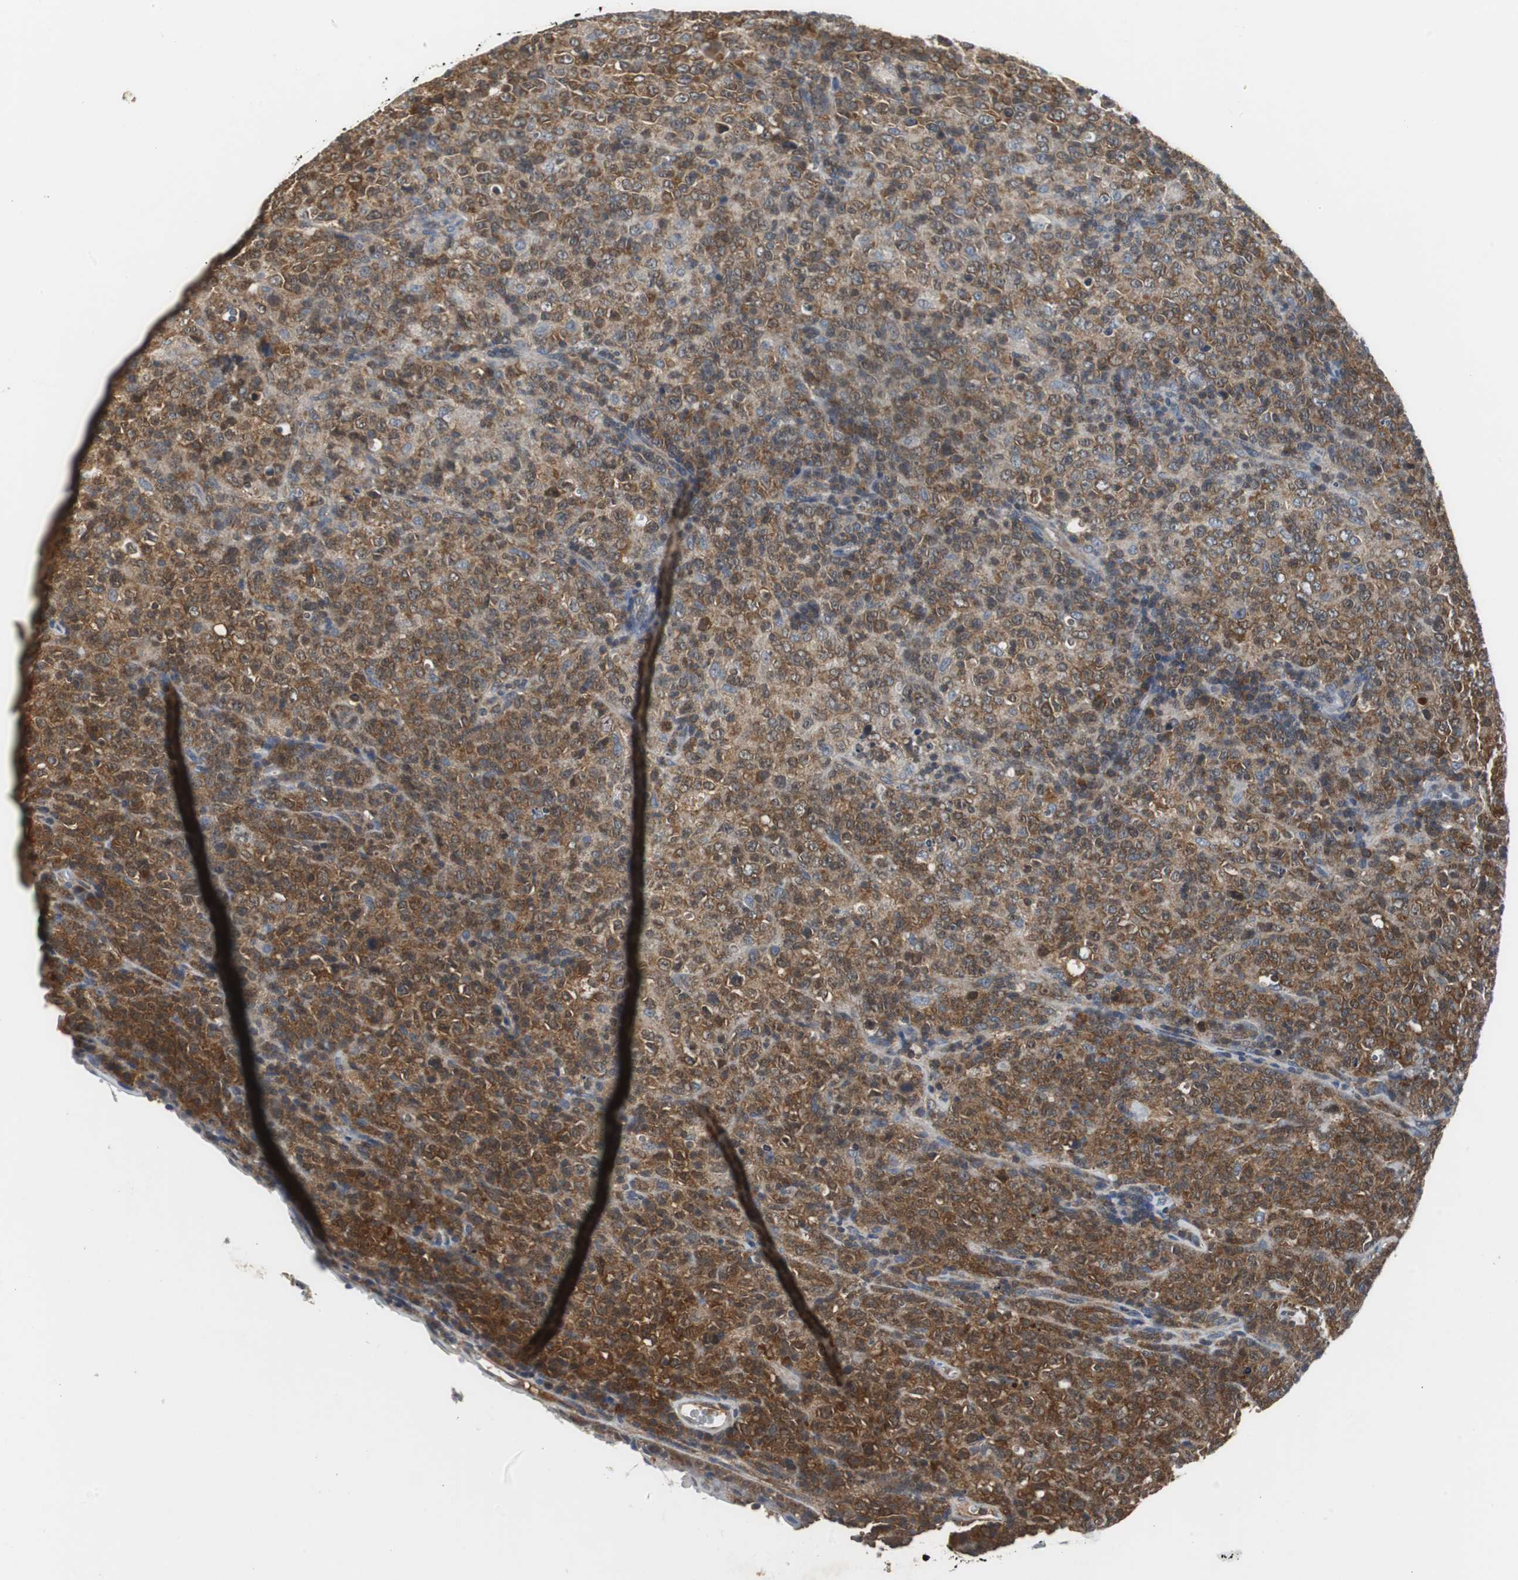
{"staining": {"intensity": "moderate", "quantity": ">75%", "location": "cytoplasmic/membranous"}, "tissue": "lymphoma", "cell_type": "Tumor cells", "image_type": "cancer", "snomed": [{"axis": "morphology", "description": "Malignant lymphoma, non-Hodgkin's type, High grade"}, {"axis": "topography", "description": "Tonsil"}], "caption": "Moderate cytoplasmic/membranous staining is seen in approximately >75% of tumor cells in malignant lymphoma, non-Hodgkin's type (high-grade).", "gene": "VBP1", "patient": {"sex": "female", "age": 36}}